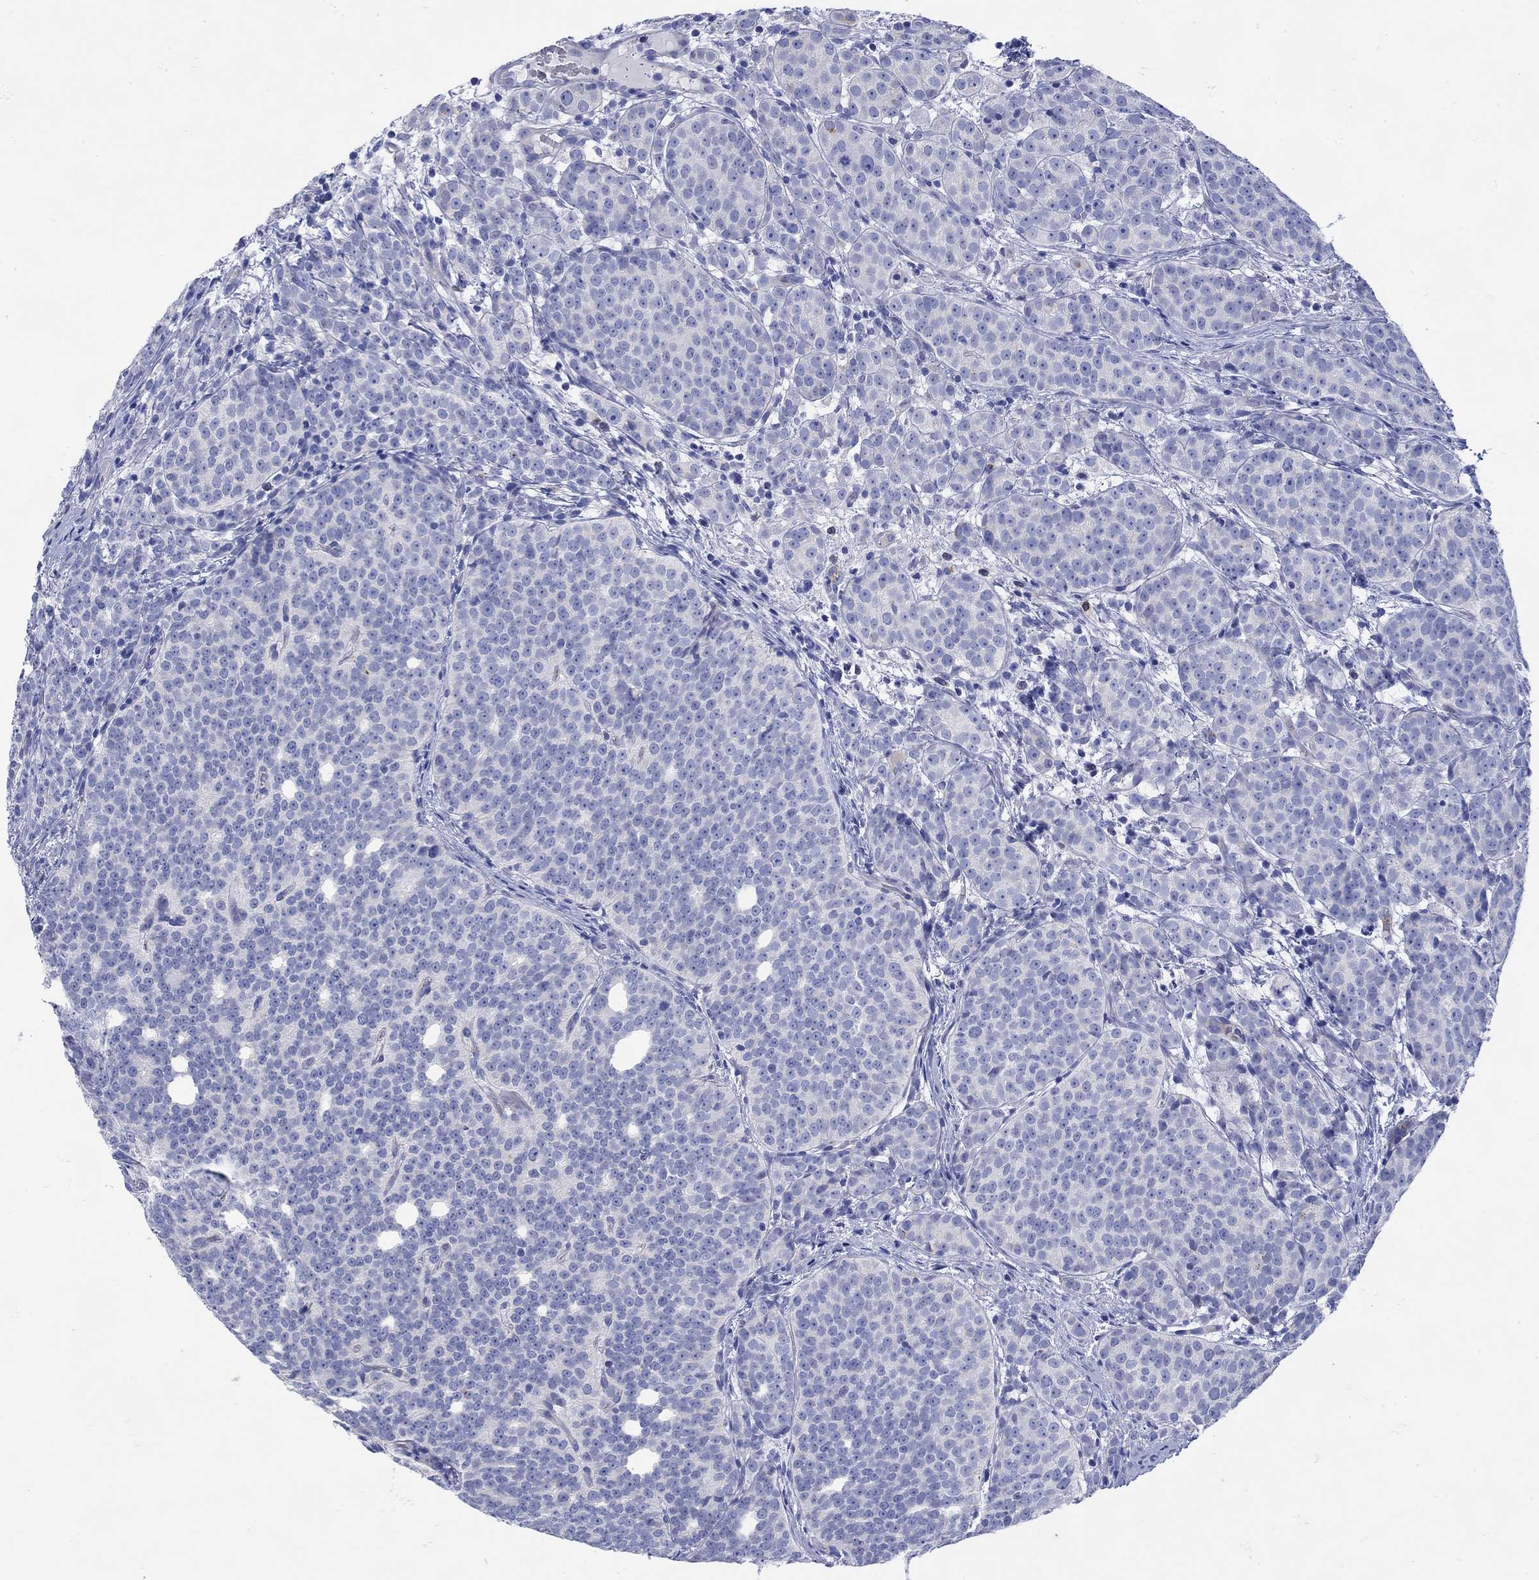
{"staining": {"intensity": "negative", "quantity": "none", "location": "none"}, "tissue": "prostate cancer", "cell_type": "Tumor cells", "image_type": "cancer", "snomed": [{"axis": "morphology", "description": "Adenocarcinoma, High grade"}, {"axis": "topography", "description": "Prostate"}], "caption": "Immunohistochemical staining of prostate cancer (high-grade adenocarcinoma) displays no significant expression in tumor cells.", "gene": "ANKMY1", "patient": {"sex": "male", "age": 53}}